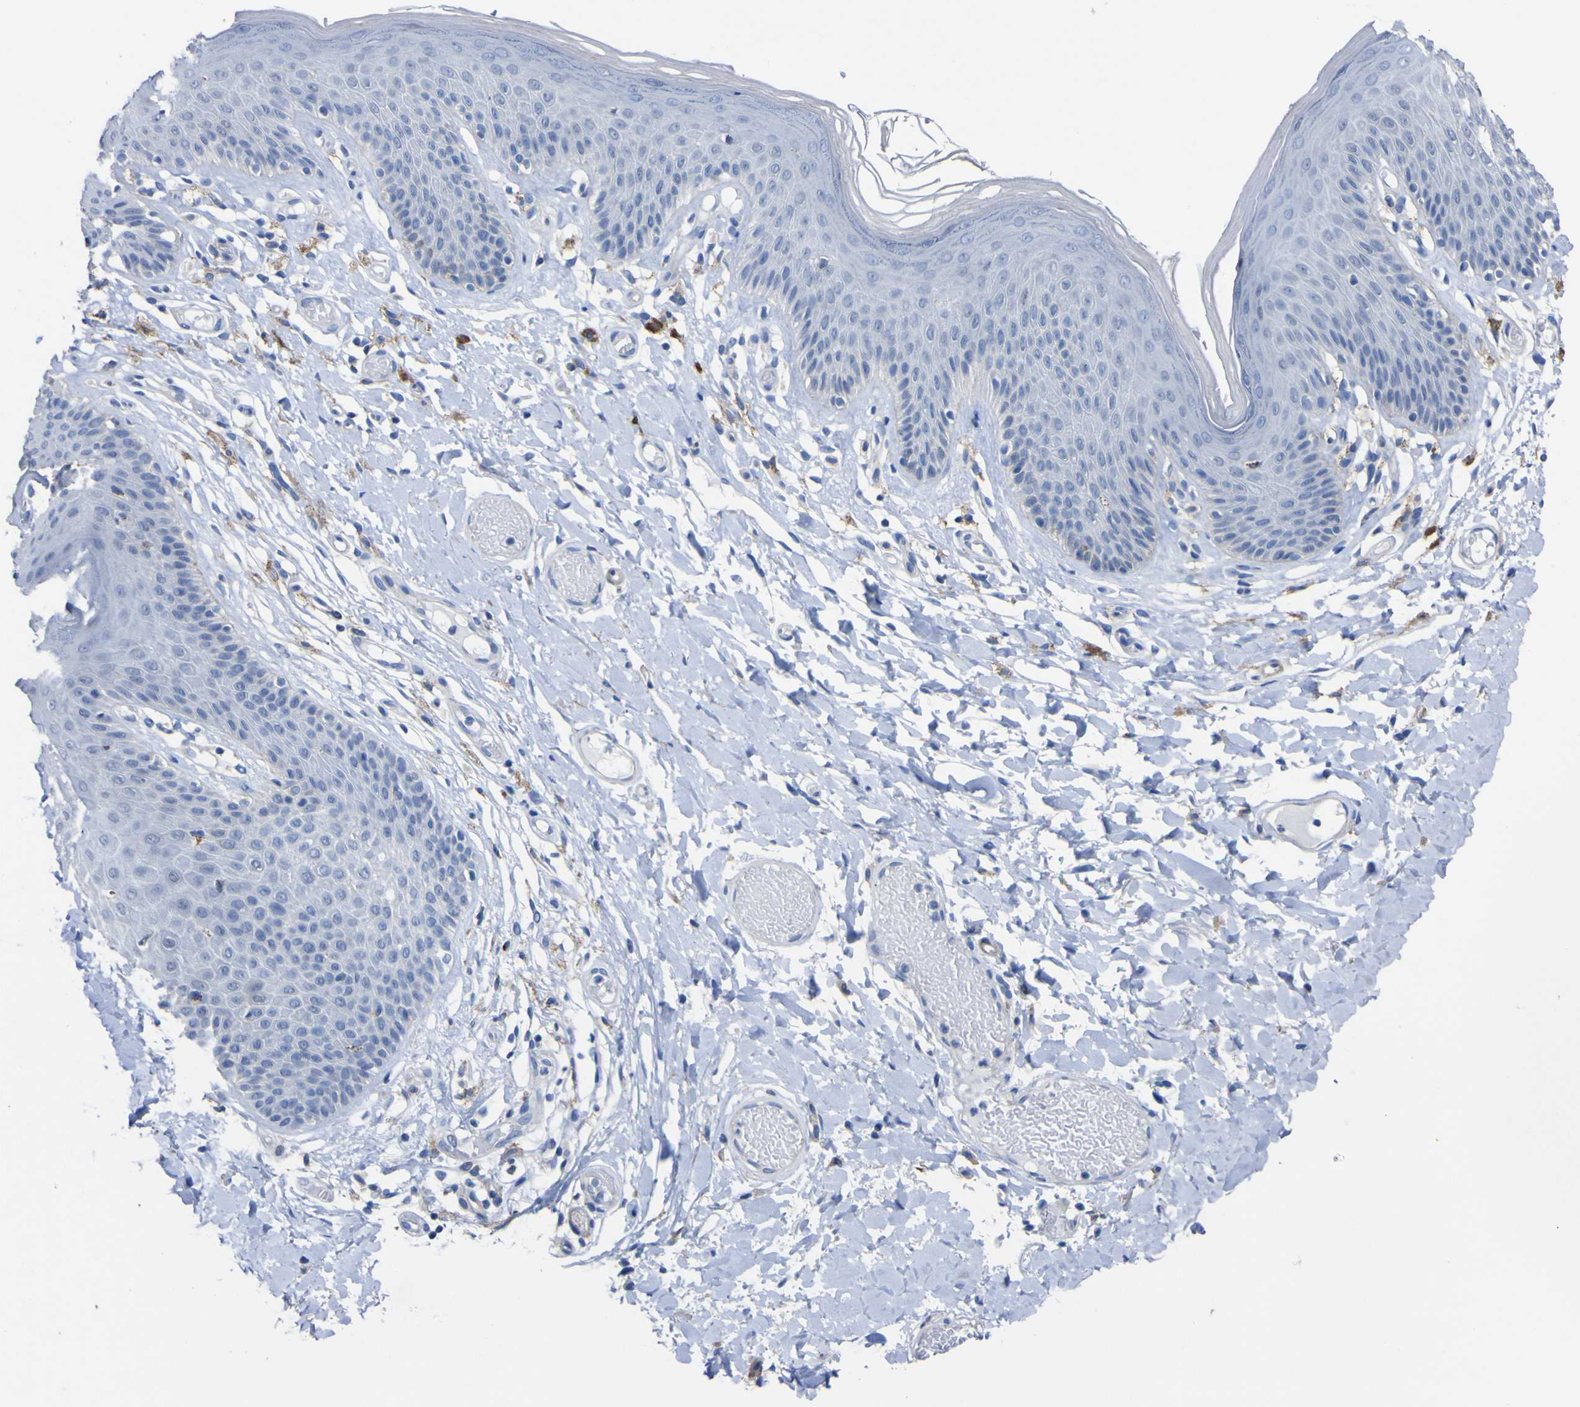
{"staining": {"intensity": "negative", "quantity": "none", "location": "none"}, "tissue": "skin", "cell_type": "Epidermal cells", "image_type": "normal", "snomed": [{"axis": "morphology", "description": "Normal tissue, NOS"}, {"axis": "topography", "description": "Vulva"}], "caption": "IHC micrograph of unremarkable human skin stained for a protein (brown), which demonstrates no expression in epidermal cells. (Immunohistochemistry (ihc), brightfield microscopy, high magnification).", "gene": "AGO4", "patient": {"sex": "female", "age": 73}}